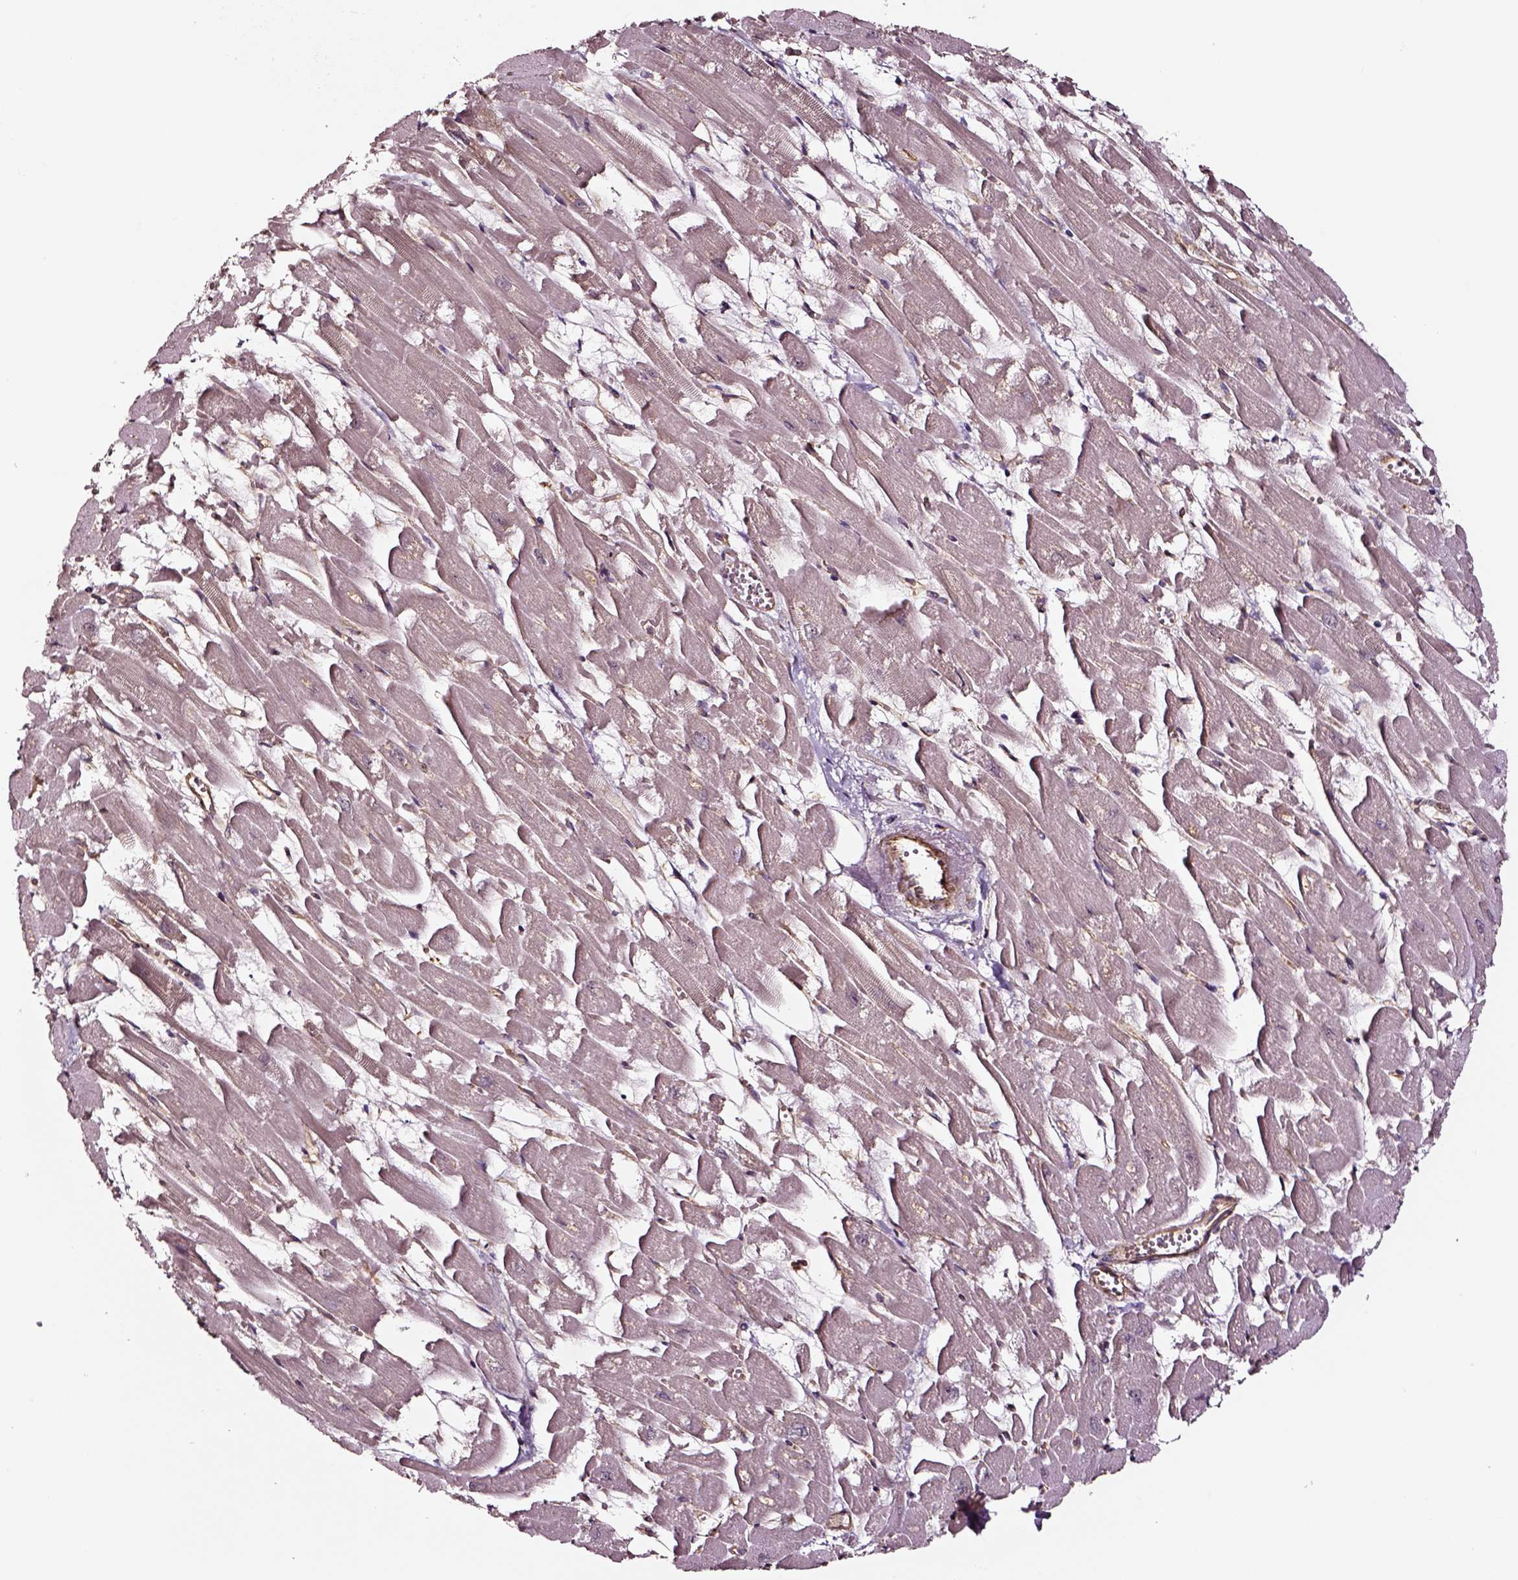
{"staining": {"intensity": "moderate", "quantity": "<25%", "location": "cytoplasmic/membranous"}, "tissue": "heart muscle", "cell_type": "Cardiomyocytes", "image_type": "normal", "snomed": [{"axis": "morphology", "description": "Normal tissue, NOS"}, {"axis": "topography", "description": "Heart"}], "caption": "A high-resolution histopathology image shows IHC staining of normal heart muscle, which displays moderate cytoplasmic/membranous staining in about <25% of cardiomyocytes. (DAB = brown stain, brightfield microscopy at high magnification).", "gene": "RASSF5", "patient": {"sex": "female", "age": 52}}